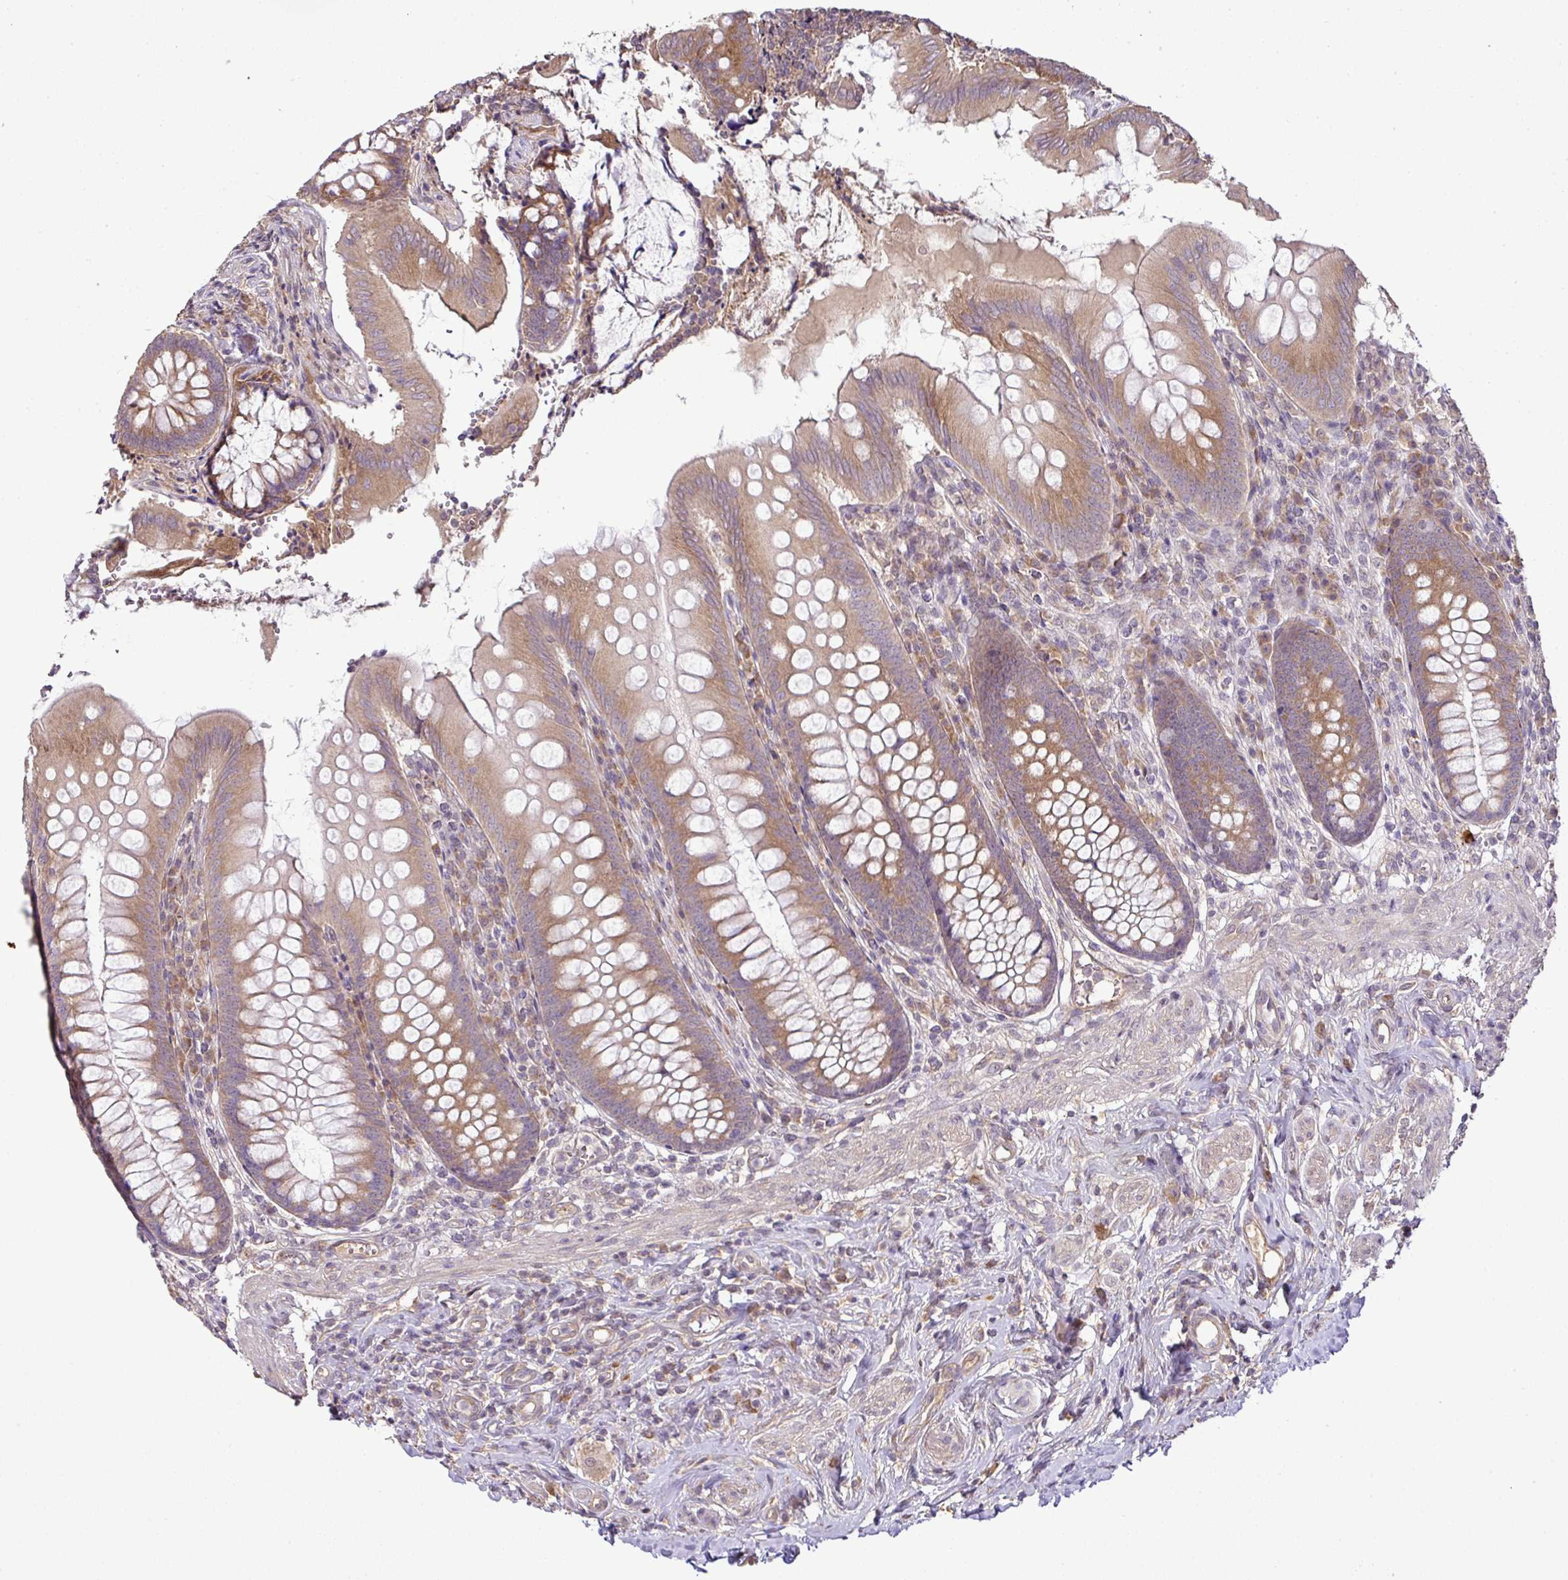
{"staining": {"intensity": "moderate", "quantity": ">75%", "location": "cytoplasmic/membranous"}, "tissue": "appendix", "cell_type": "Glandular cells", "image_type": "normal", "snomed": [{"axis": "morphology", "description": "Normal tissue, NOS"}, {"axis": "topography", "description": "Appendix"}], "caption": "Human appendix stained for a protein (brown) displays moderate cytoplasmic/membranous positive positivity in about >75% of glandular cells.", "gene": "DNAAF4", "patient": {"sex": "female", "age": 51}}